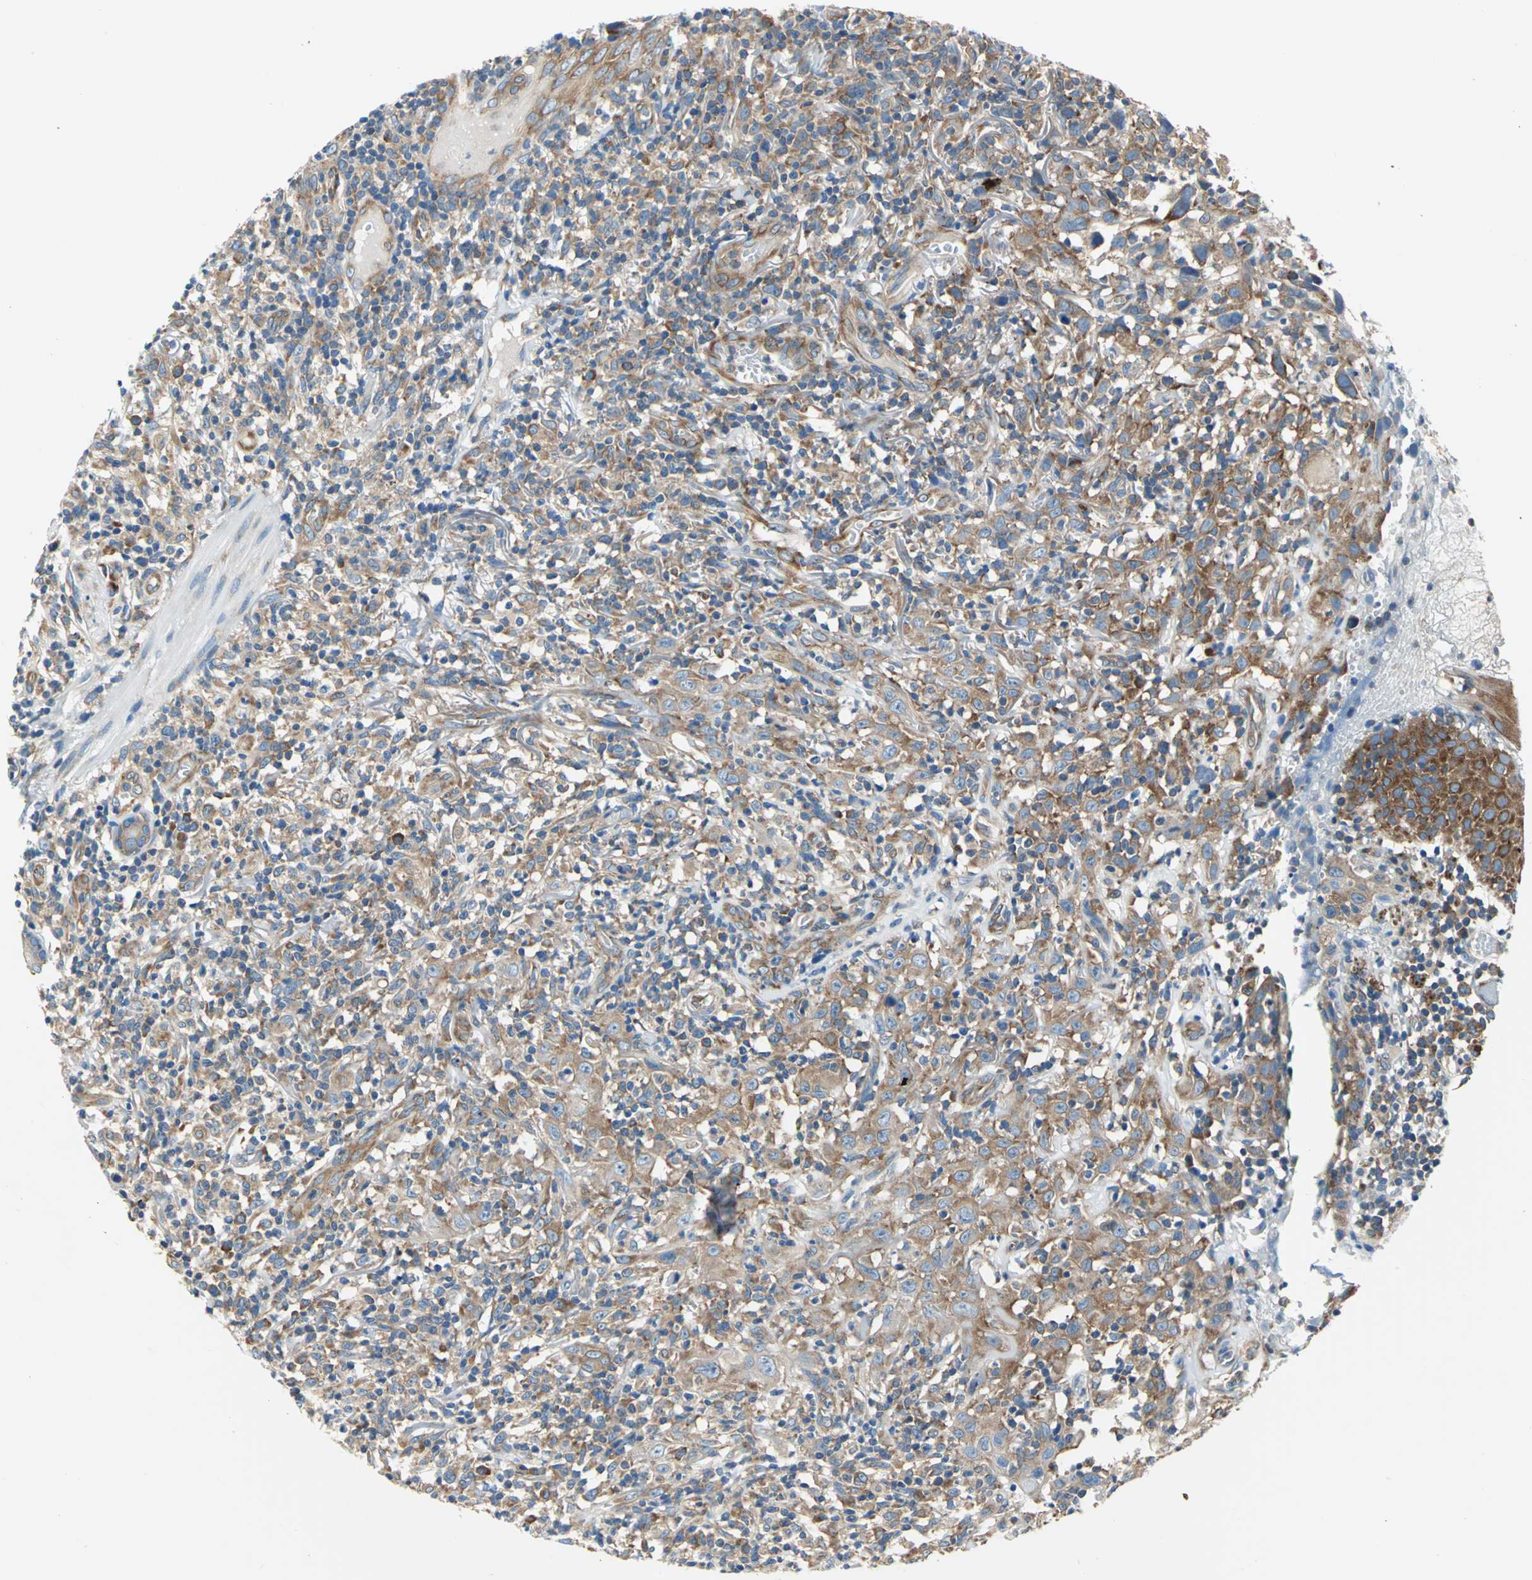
{"staining": {"intensity": "strong", "quantity": ">75%", "location": "cytoplasmic/membranous"}, "tissue": "thyroid cancer", "cell_type": "Tumor cells", "image_type": "cancer", "snomed": [{"axis": "morphology", "description": "Carcinoma, NOS"}, {"axis": "topography", "description": "Thyroid gland"}], "caption": "Immunohistochemical staining of carcinoma (thyroid) shows high levels of strong cytoplasmic/membranous positivity in about >75% of tumor cells.", "gene": "TRIM25", "patient": {"sex": "female", "age": 77}}